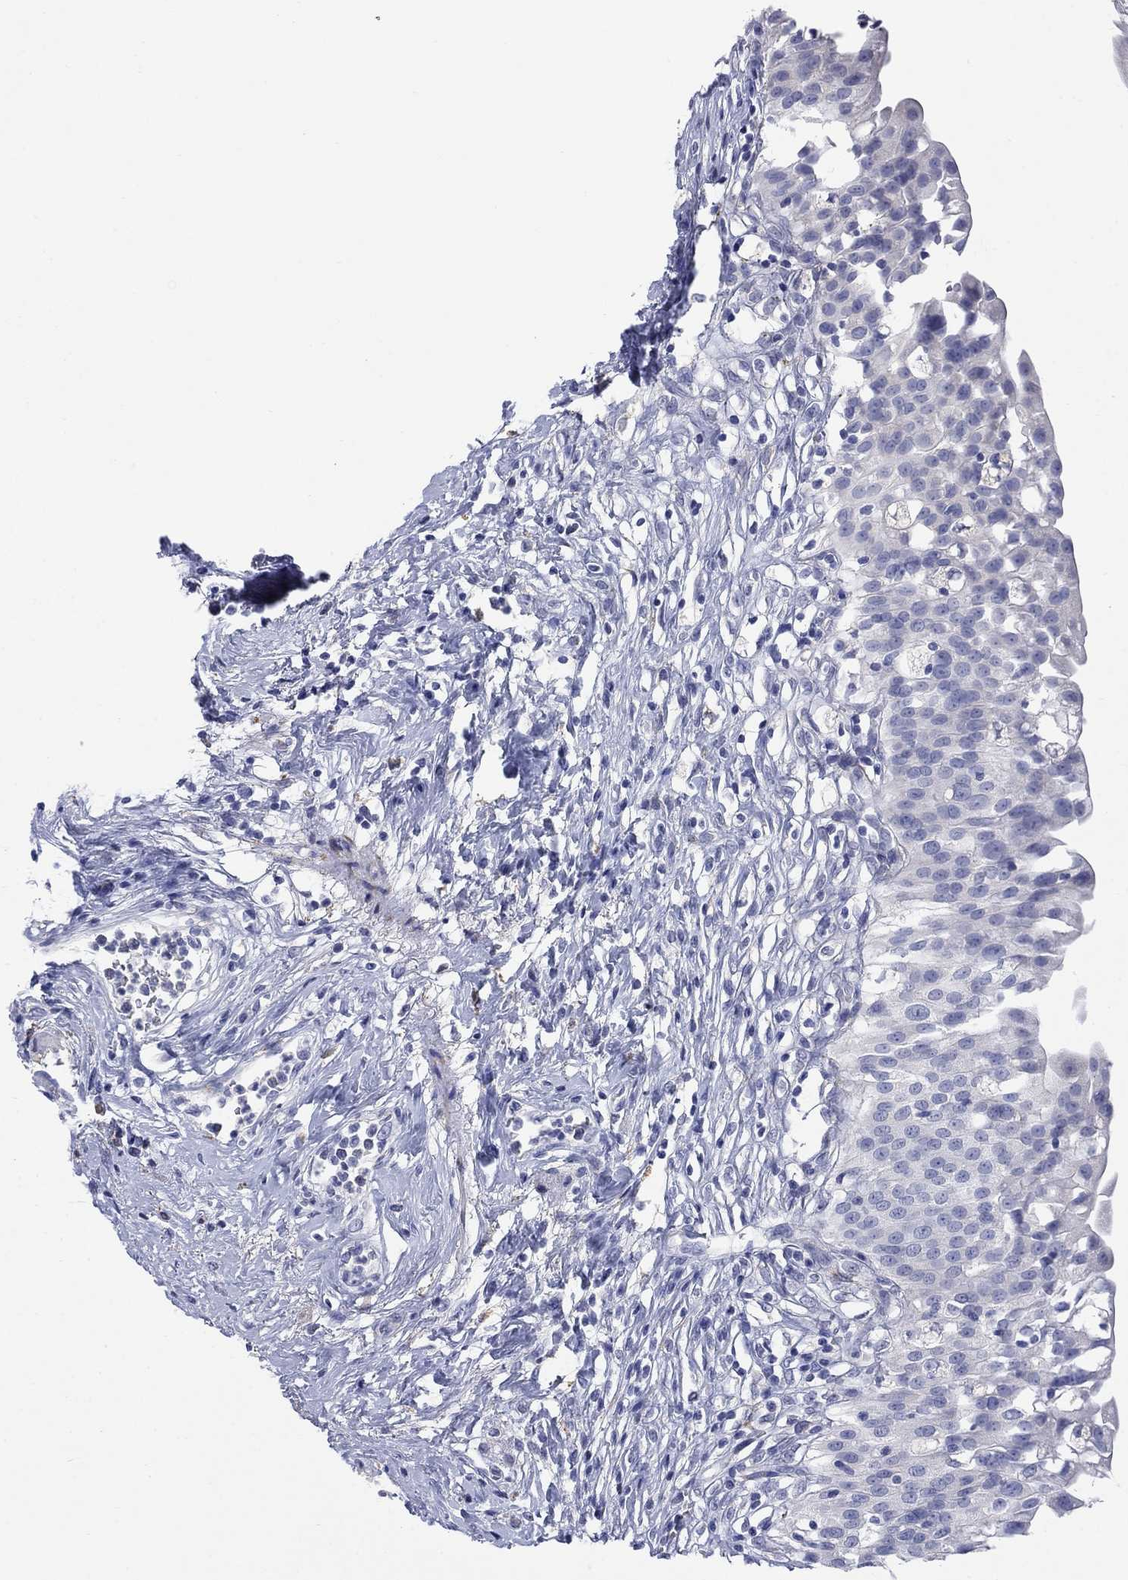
{"staining": {"intensity": "negative", "quantity": "none", "location": "none"}, "tissue": "urinary bladder", "cell_type": "Urothelial cells", "image_type": "normal", "snomed": [{"axis": "morphology", "description": "Normal tissue, NOS"}, {"axis": "topography", "description": "Urinary bladder"}], "caption": "IHC micrograph of unremarkable urinary bladder: human urinary bladder stained with DAB exhibits no significant protein positivity in urothelial cells. (DAB IHC, high magnification).", "gene": "PTPRZ1", "patient": {"sex": "male", "age": 76}}